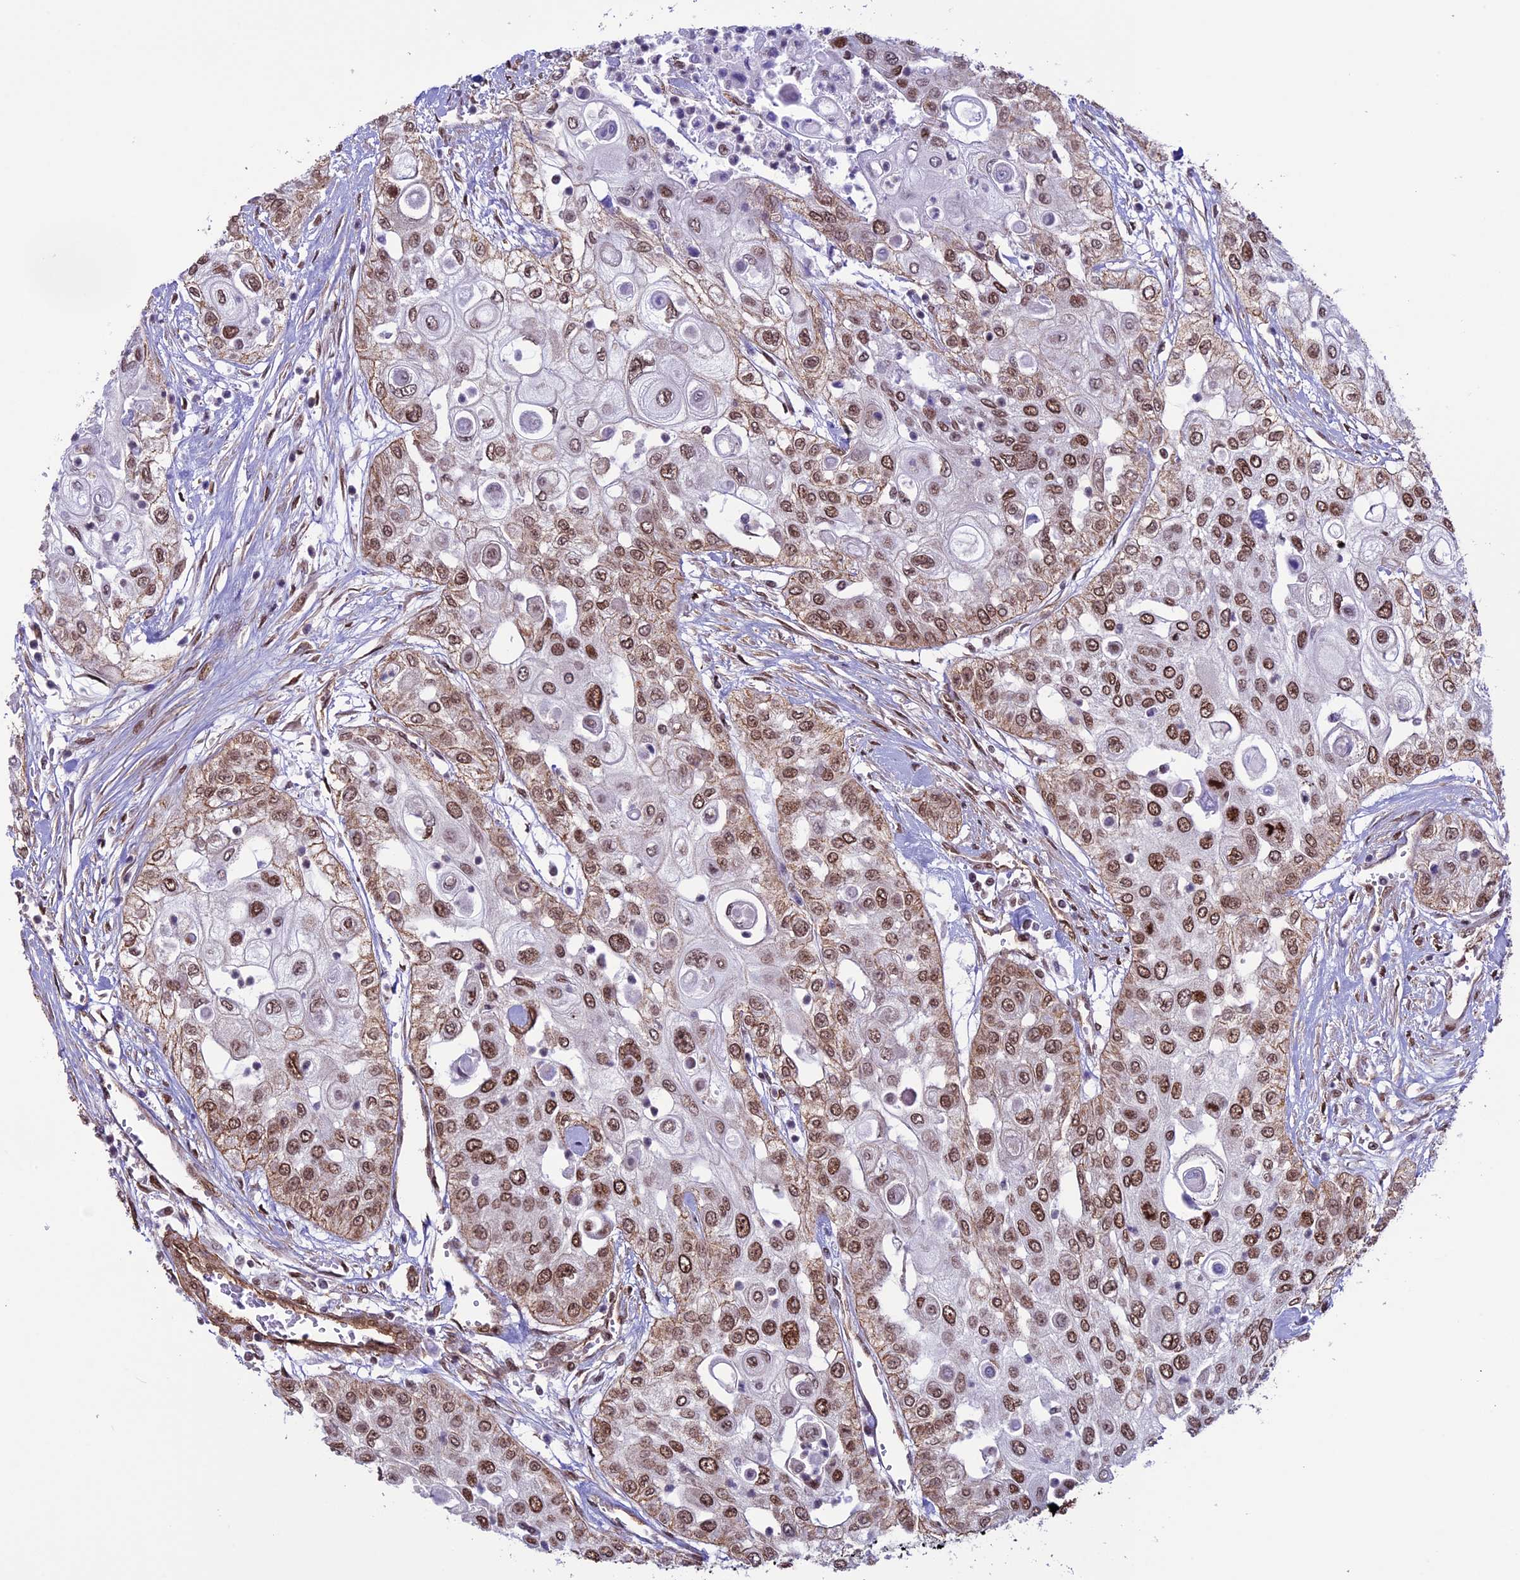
{"staining": {"intensity": "moderate", "quantity": ">75%", "location": "nuclear"}, "tissue": "urothelial cancer", "cell_type": "Tumor cells", "image_type": "cancer", "snomed": [{"axis": "morphology", "description": "Urothelial carcinoma, High grade"}, {"axis": "topography", "description": "Urinary bladder"}], "caption": "This is a micrograph of immunohistochemistry staining of high-grade urothelial carcinoma, which shows moderate staining in the nuclear of tumor cells.", "gene": "MPHOSPH8", "patient": {"sex": "female", "age": 79}}